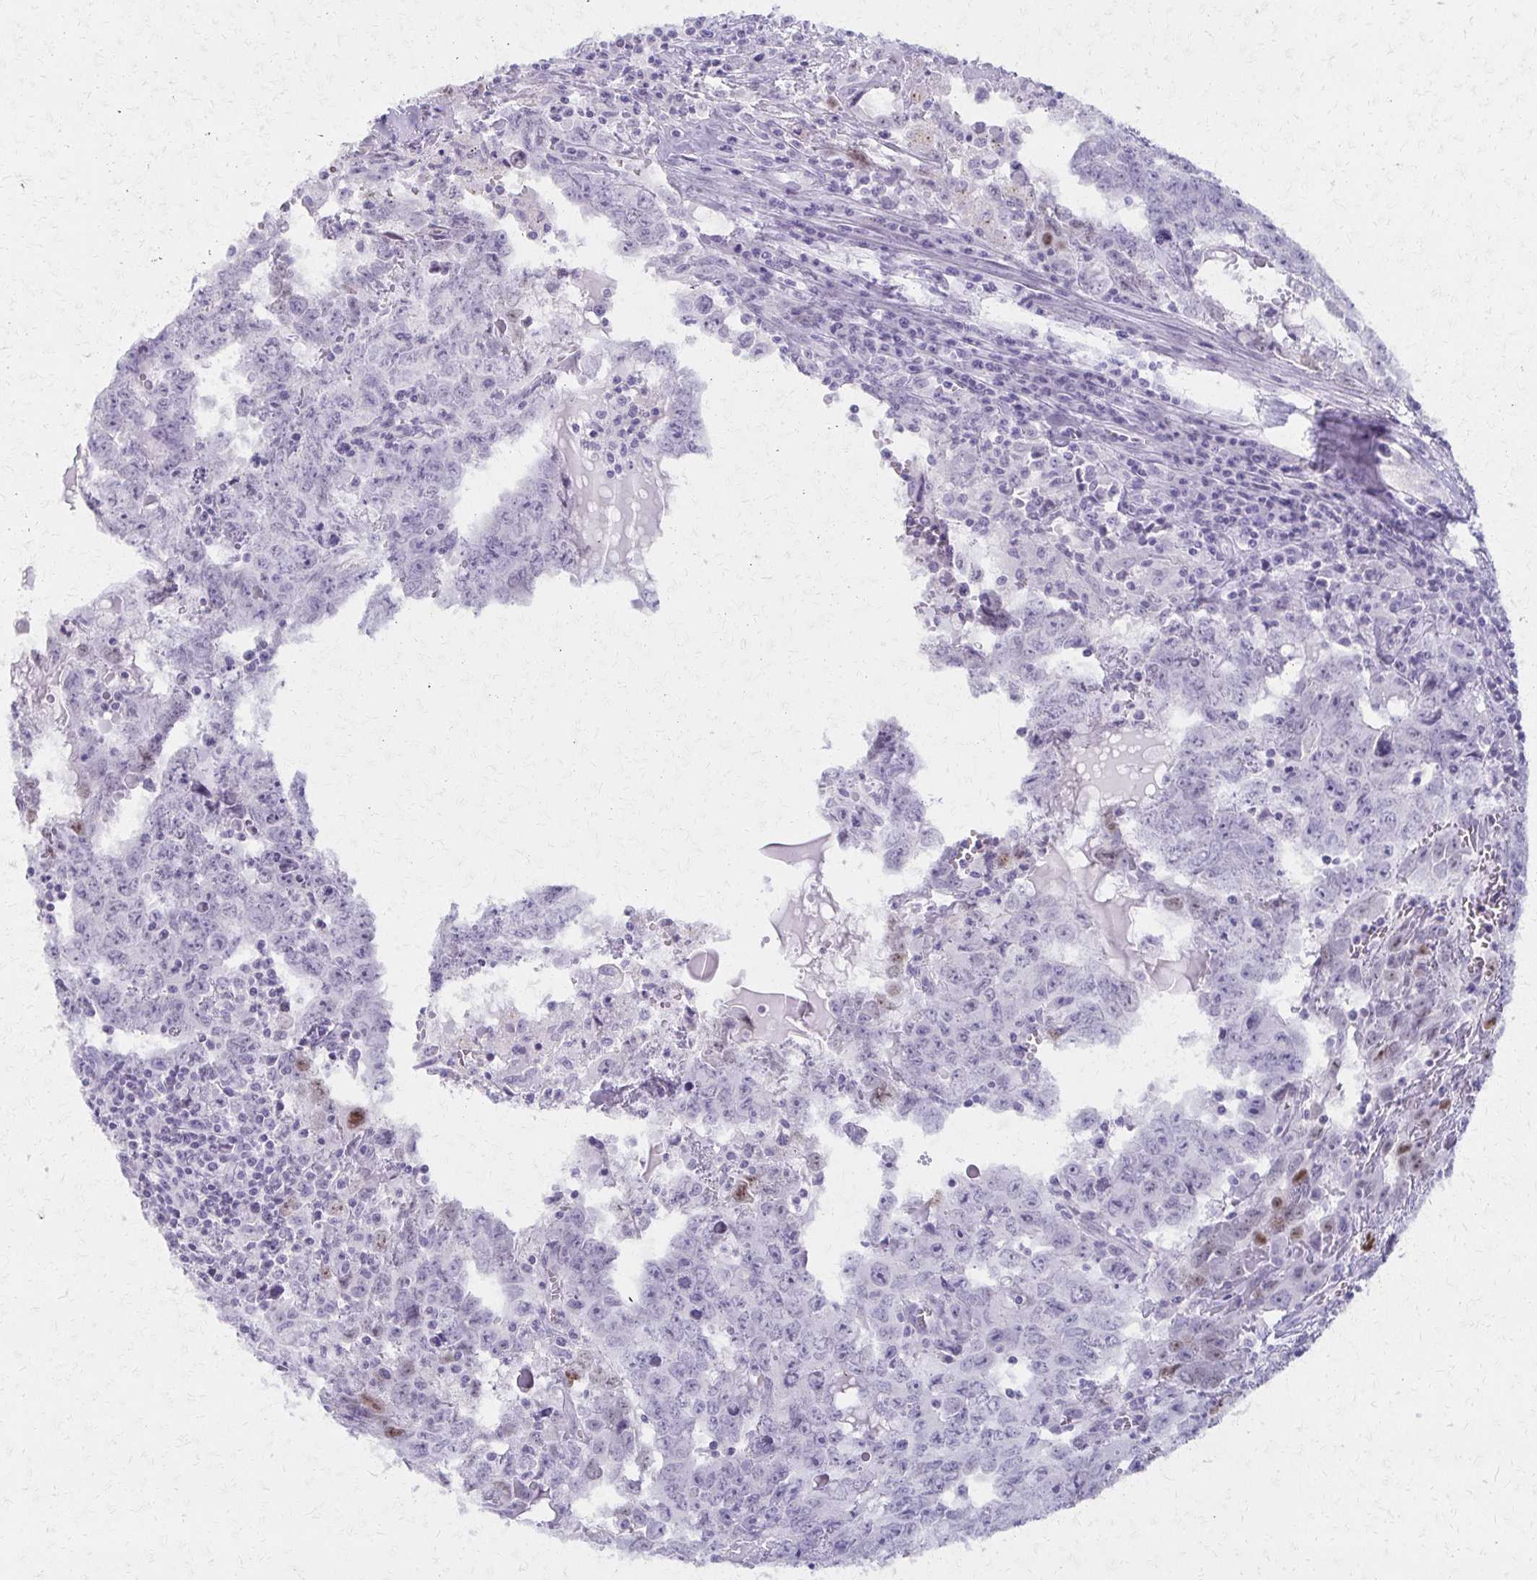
{"staining": {"intensity": "moderate", "quantity": "<25%", "location": "nuclear"}, "tissue": "testis cancer", "cell_type": "Tumor cells", "image_type": "cancer", "snomed": [{"axis": "morphology", "description": "Carcinoma, Embryonal, NOS"}, {"axis": "topography", "description": "Testis"}], "caption": "The immunohistochemical stain highlights moderate nuclear staining in tumor cells of testis cancer tissue.", "gene": "MORC4", "patient": {"sex": "male", "age": 22}}